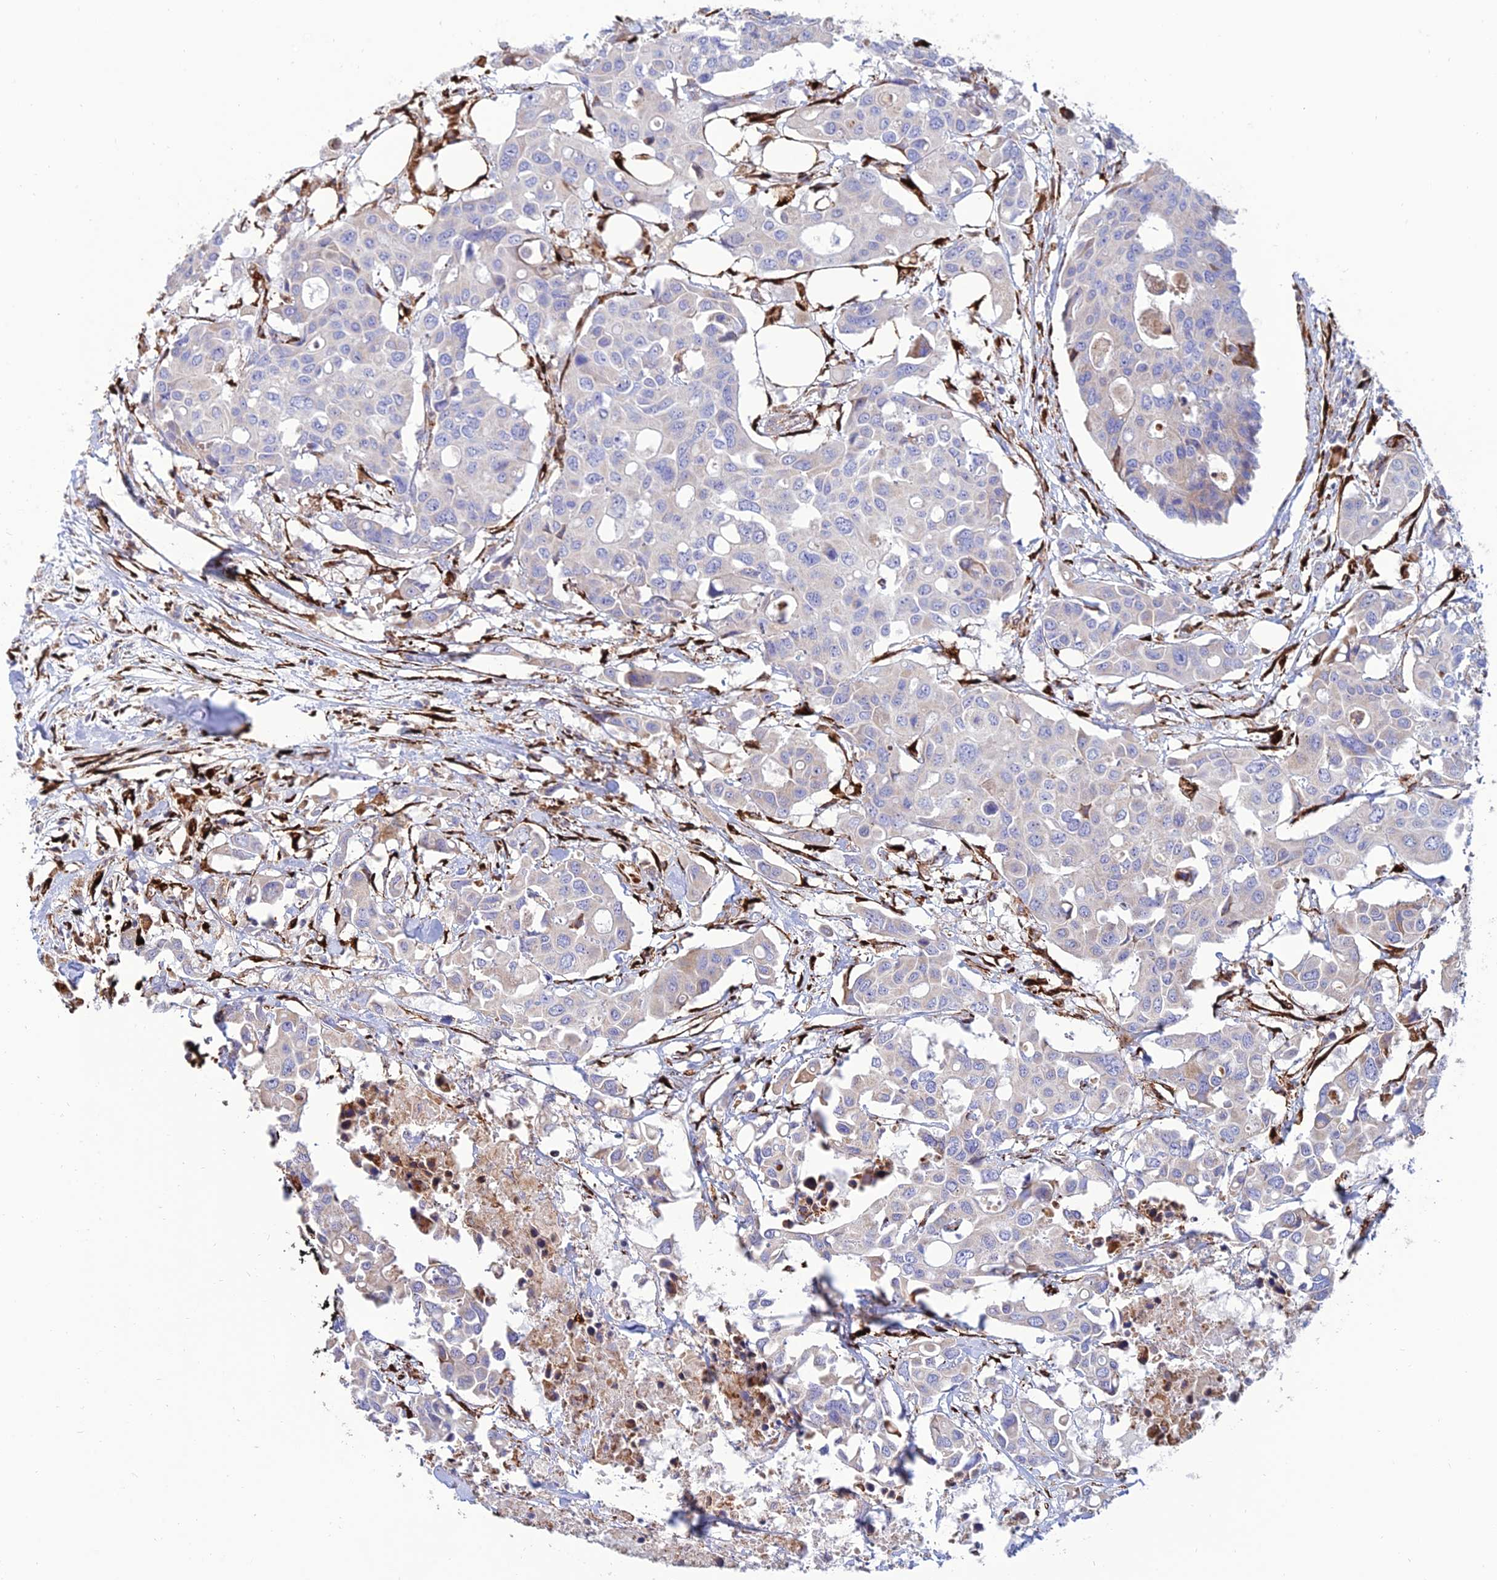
{"staining": {"intensity": "negative", "quantity": "none", "location": "none"}, "tissue": "colorectal cancer", "cell_type": "Tumor cells", "image_type": "cancer", "snomed": [{"axis": "morphology", "description": "Adenocarcinoma, NOS"}, {"axis": "topography", "description": "Colon"}], "caption": "A high-resolution micrograph shows immunohistochemistry (IHC) staining of colorectal cancer (adenocarcinoma), which shows no significant positivity in tumor cells.", "gene": "RCN3", "patient": {"sex": "male", "age": 77}}